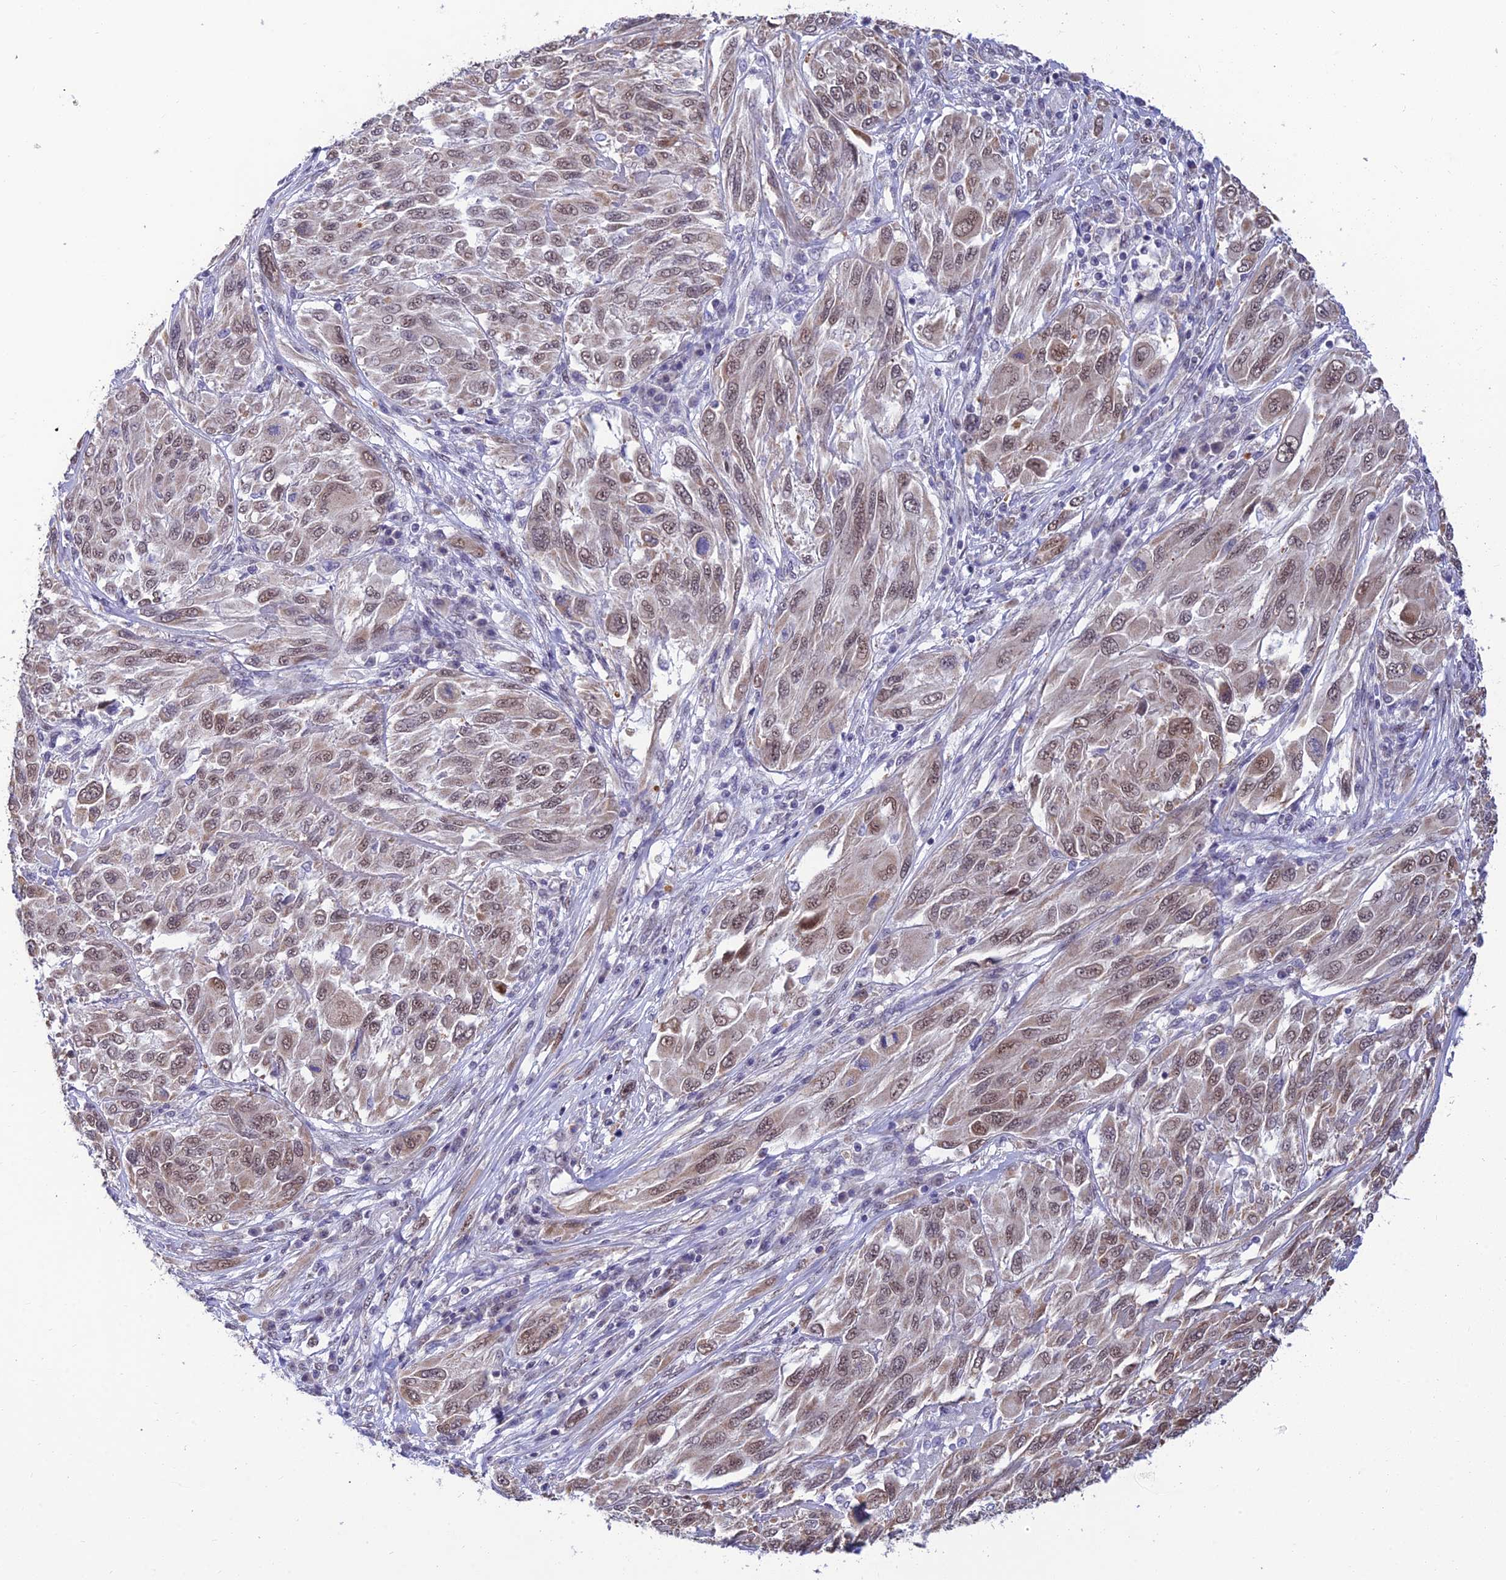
{"staining": {"intensity": "moderate", "quantity": ">75%", "location": "nuclear"}, "tissue": "melanoma", "cell_type": "Tumor cells", "image_type": "cancer", "snomed": [{"axis": "morphology", "description": "Malignant melanoma, NOS"}, {"axis": "topography", "description": "Skin"}], "caption": "Moderate nuclear expression for a protein is present in about >75% of tumor cells of melanoma using immunohistochemistry (IHC).", "gene": "C2orf49", "patient": {"sex": "female", "age": 91}}